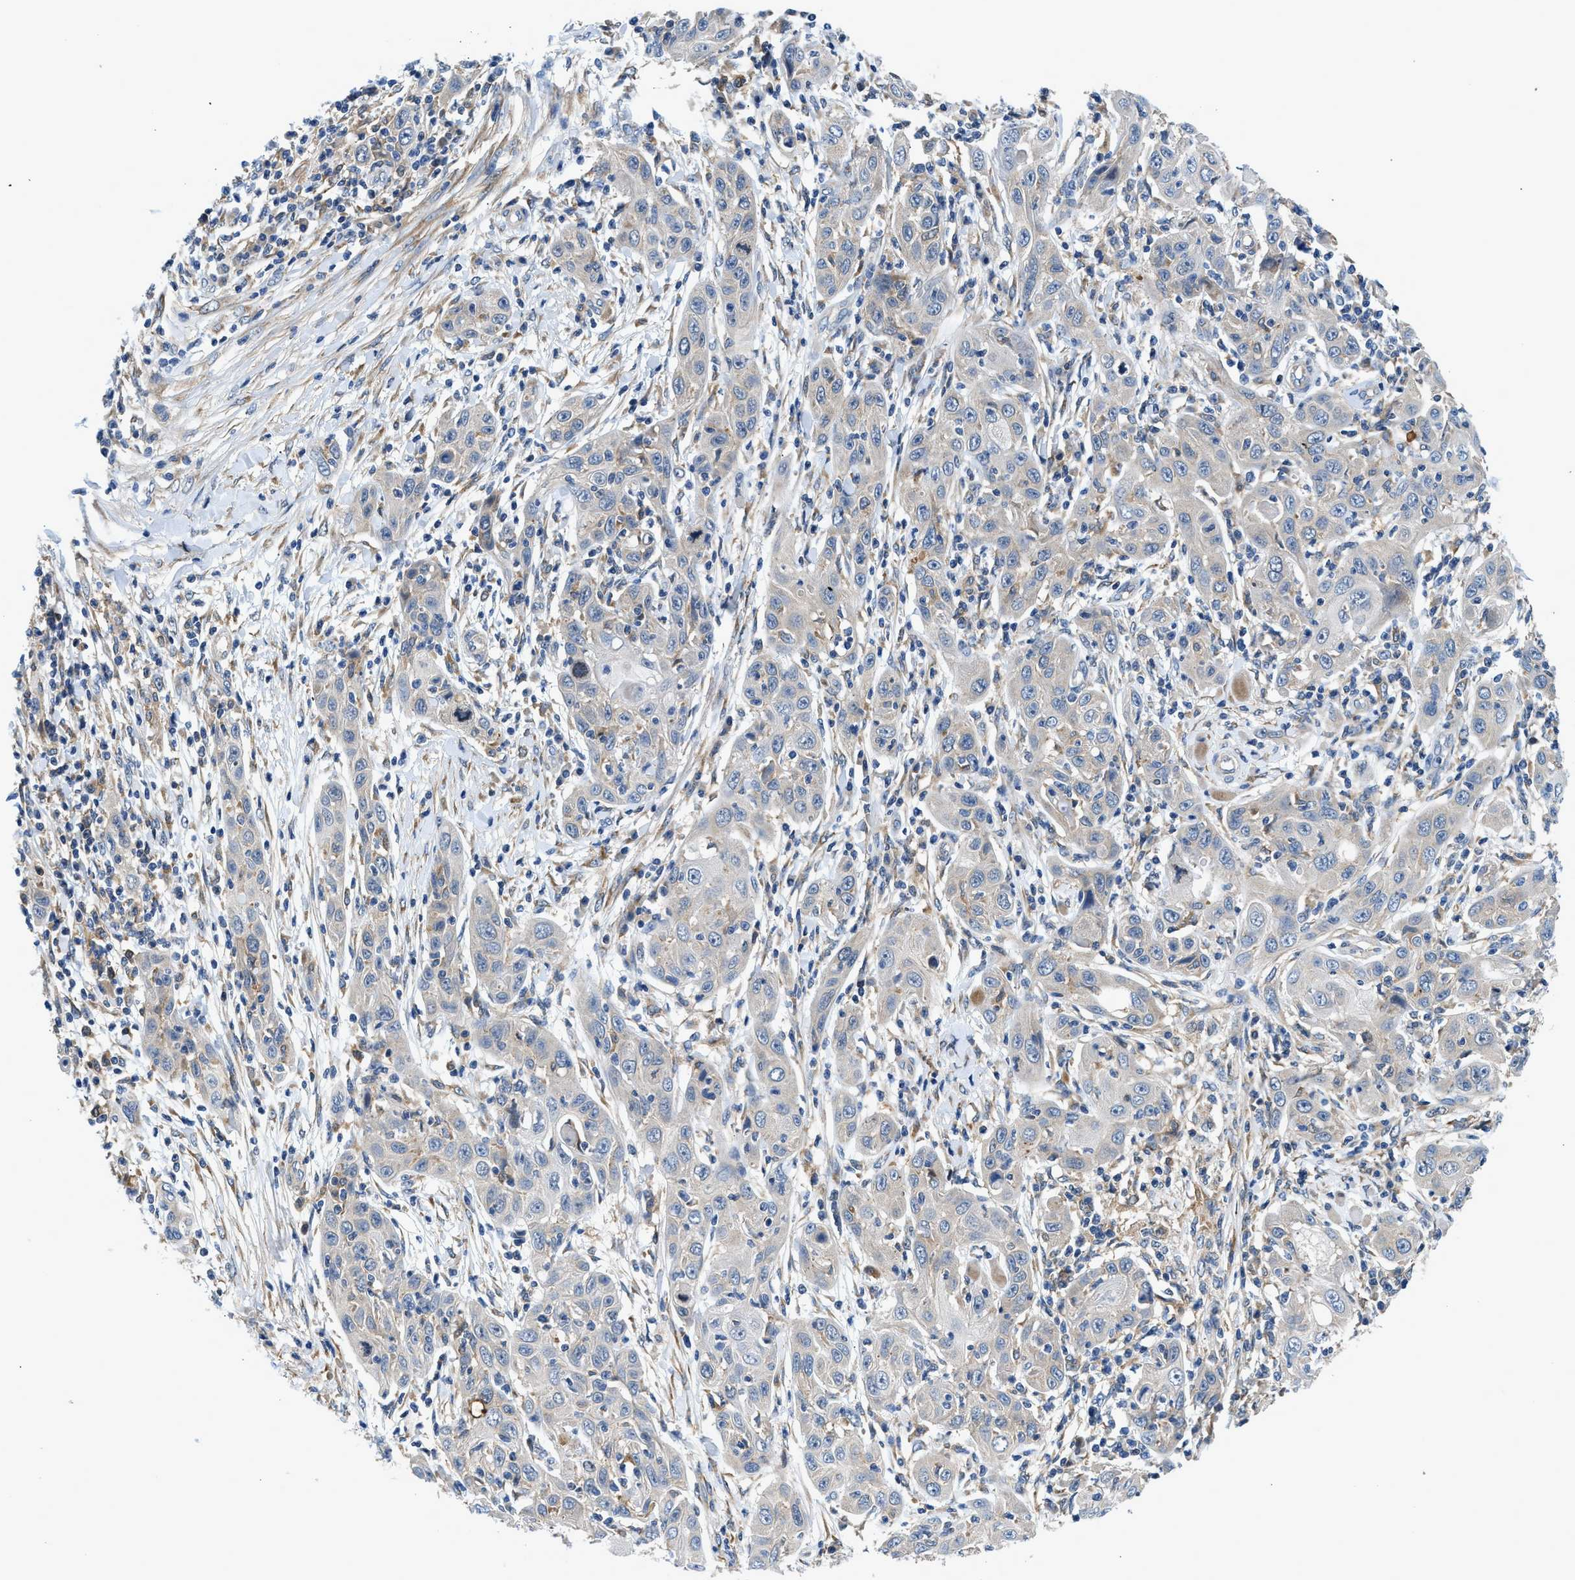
{"staining": {"intensity": "weak", "quantity": "<25%", "location": "cytoplasmic/membranous"}, "tissue": "skin cancer", "cell_type": "Tumor cells", "image_type": "cancer", "snomed": [{"axis": "morphology", "description": "Squamous cell carcinoma, NOS"}, {"axis": "topography", "description": "Skin"}], "caption": "An immunohistochemistry micrograph of squamous cell carcinoma (skin) is shown. There is no staining in tumor cells of squamous cell carcinoma (skin).", "gene": "LPIN2", "patient": {"sex": "female", "age": 88}}